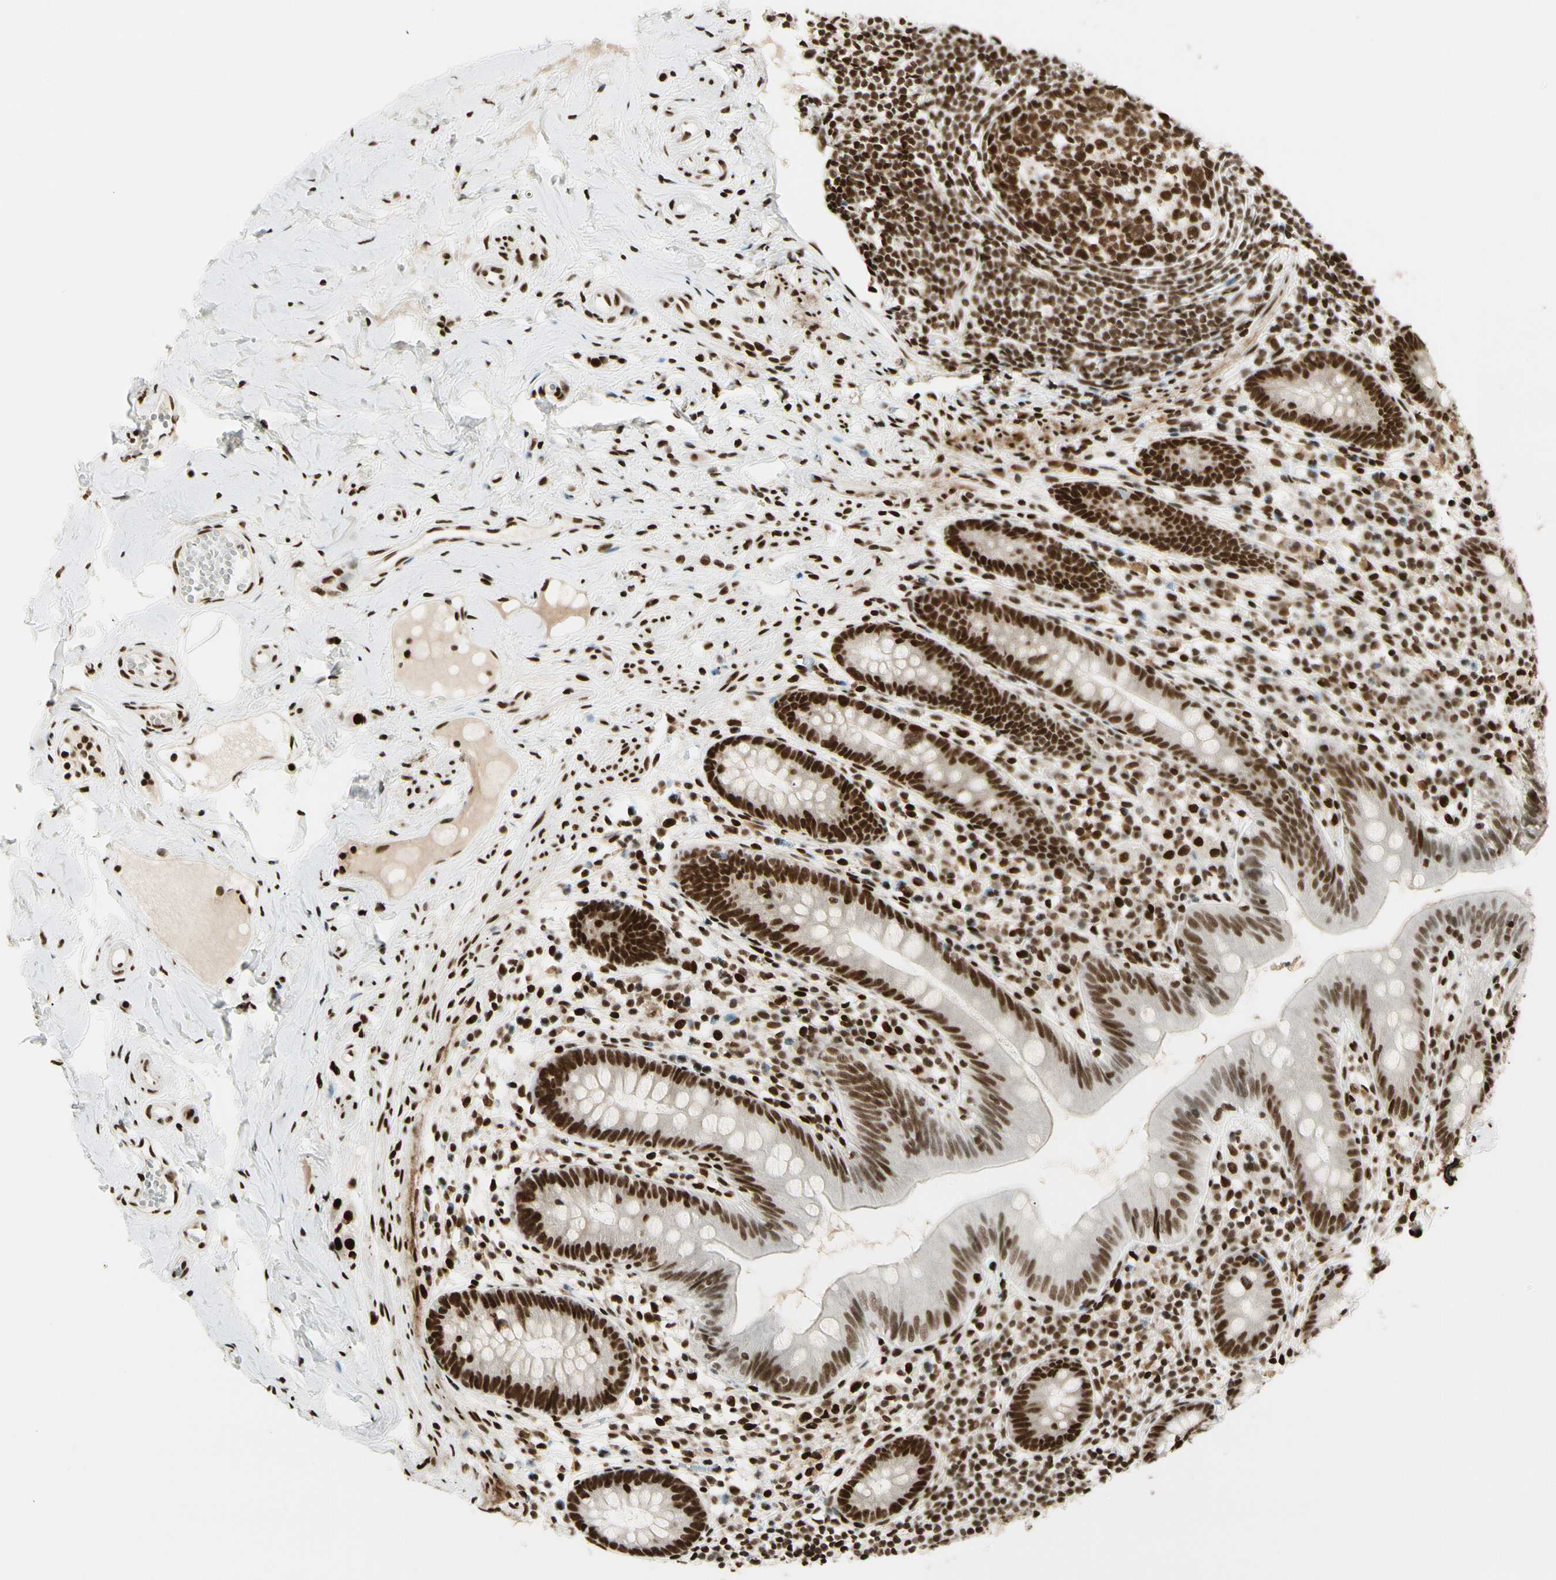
{"staining": {"intensity": "strong", "quantity": ">75%", "location": "nuclear"}, "tissue": "appendix", "cell_type": "Glandular cells", "image_type": "normal", "snomed": [{"axis": "morphology", "description": "Normal tissue, NOS"}, {"axis": "topography", "description": "Appendix"}], "caption": "About >75% of glandular cells in unremarkable human appendix demonstrate strong nuclear protein expression as visualized by brown immunohistochemical staining.", "gene": "FUS", "patient": {"sex": "male", "age": 52}}